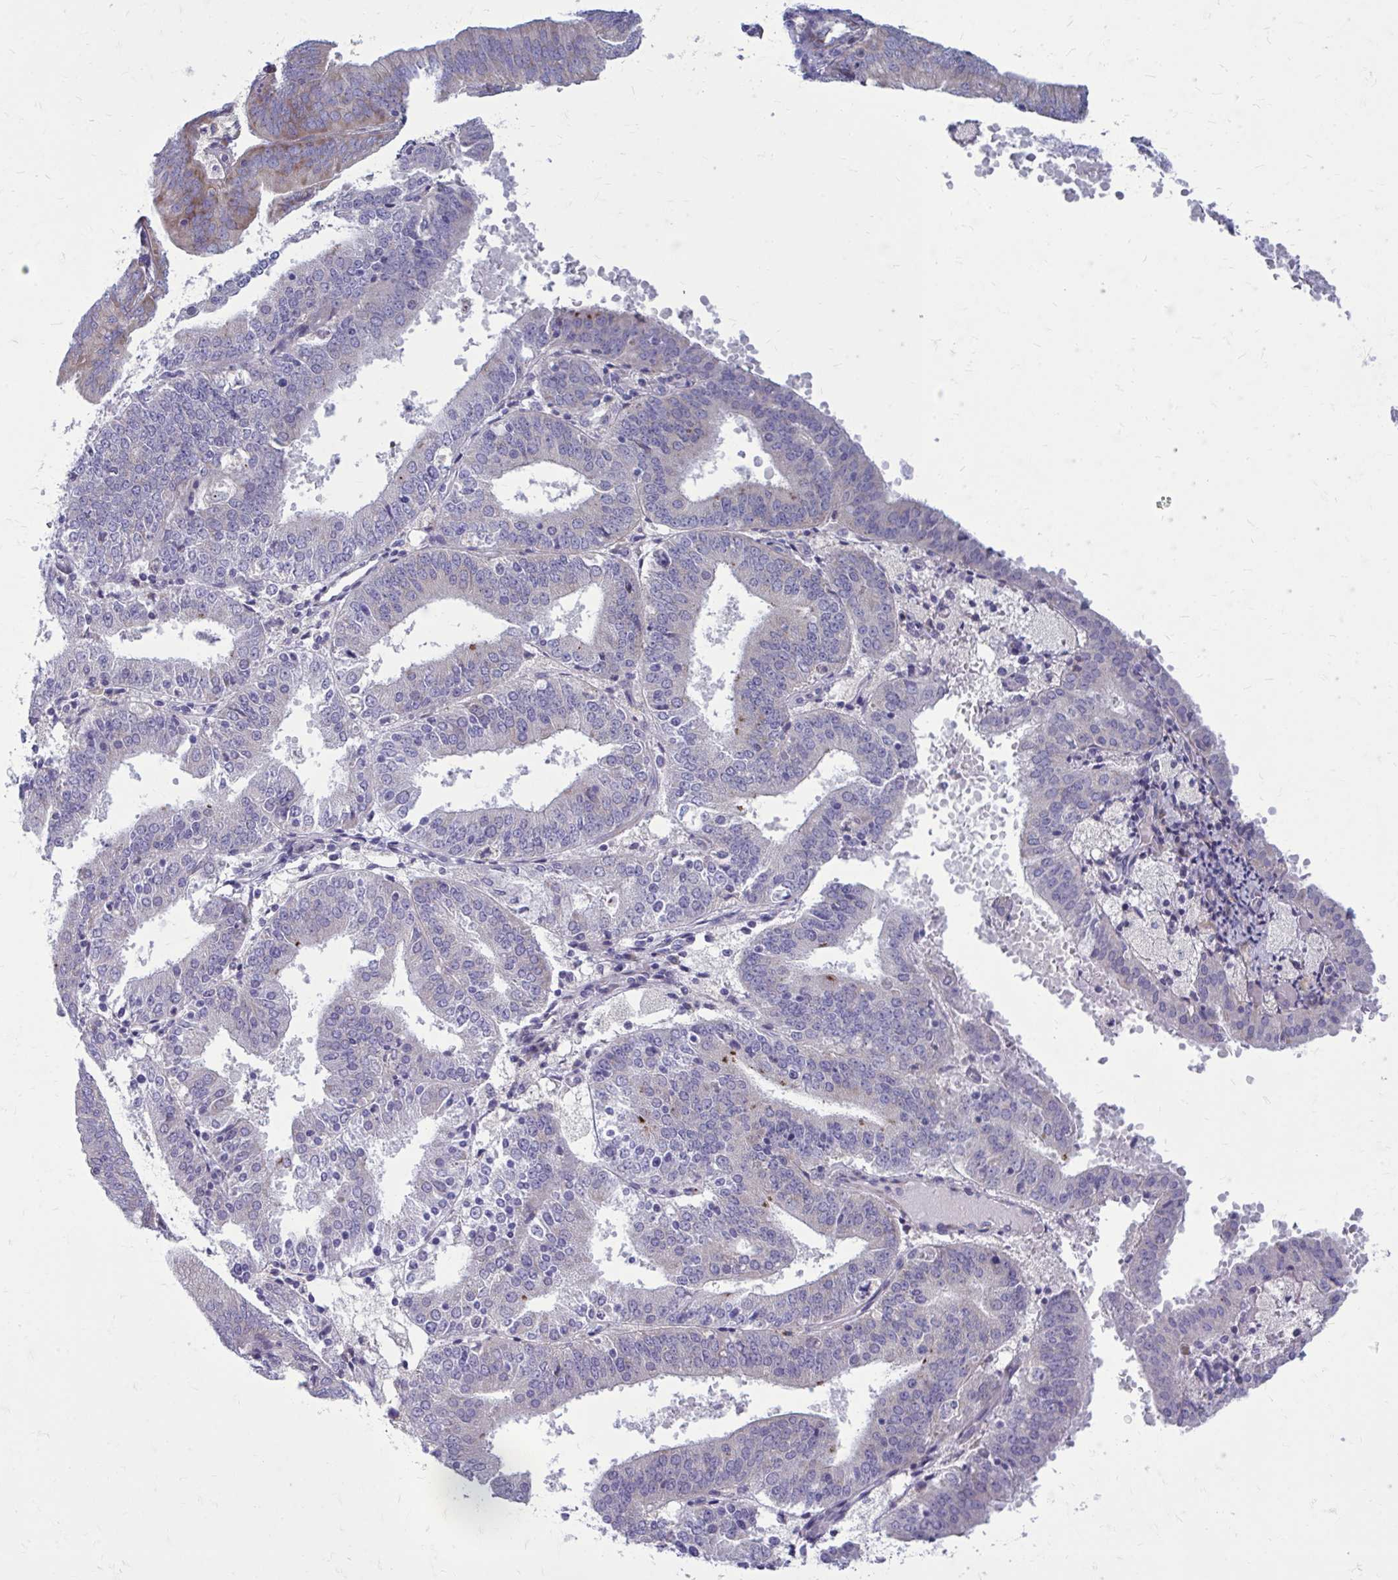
{"staining": {"intensity": "weak", "quantity": "<25%", "location": "cytoplasmic/membranous"}, "tissue": "endometrial cancer", "cell_type": "Tumor cells", "image_type": "cancer", "snomed": [{"axis": "morphology", "description": "Adenocarcinoma, NOS"}, {"axis": "topography", "description": "Endometrium"}], "caption": "Immunohistochemical staining of endometrial cancer (adenocarcinoma) shows no significant staining in tumor cells.", "gene": "GIGYF2", "patient": {"sex": "female", "age": 63}}